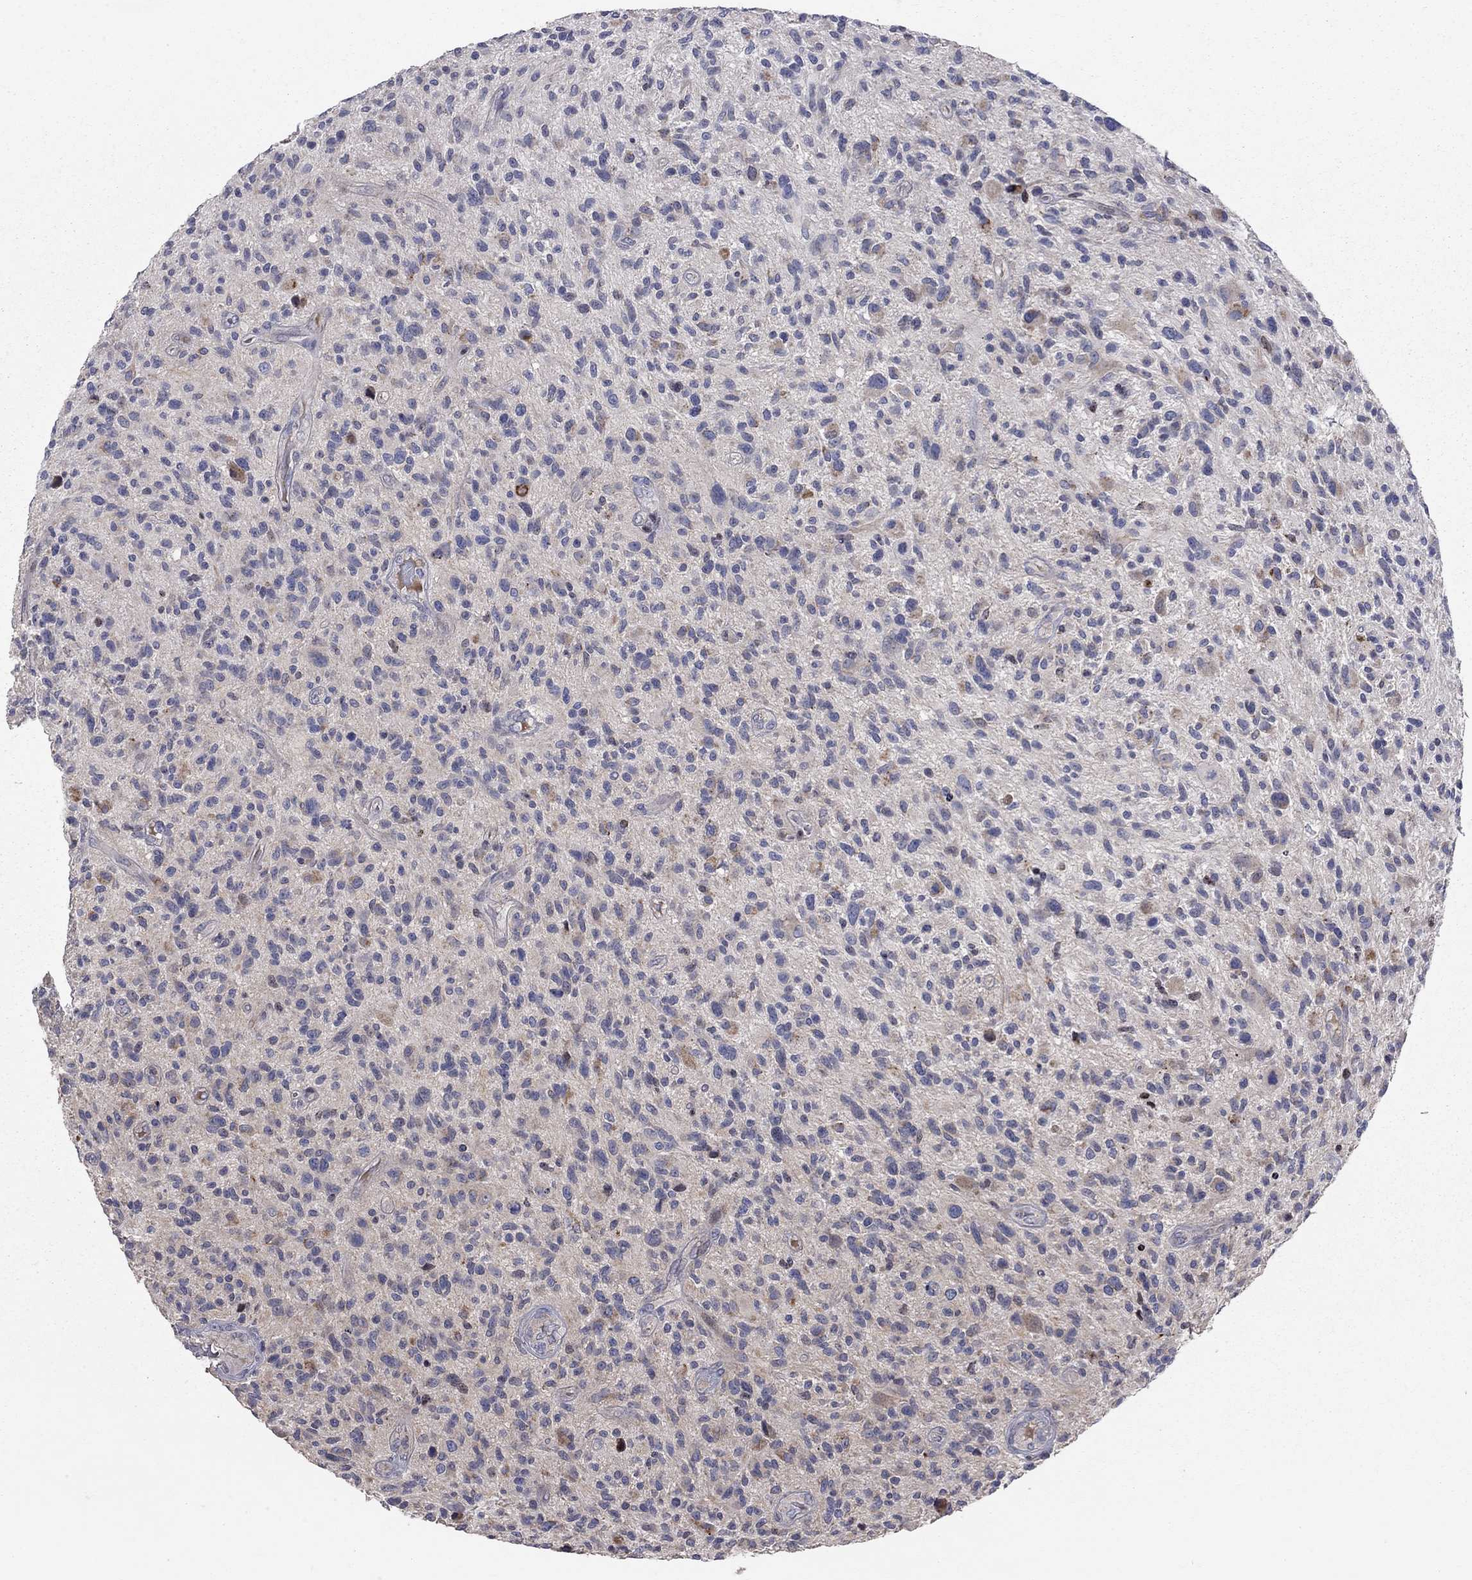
{"staining": {"intensity": "moderate", "quantity": "<25%", "location": "cytoplasmic/membranous"}, "tissue": "glioma", "cell_type": "Tumor cells", "image_type": "cancer", "snomed": [{"axis": "morphology", "description": "Glioma, malignant, High grade"}, {"axis": "topography", "description": "Brain"}], "caption": "This is an image of immunohistochemistry staining of malignant high-grade glioma, which shows moderate staining in the cytoplasmic/membranous of tumor cells.", "gene": "ERN2", "patient": {"sex": "male", "age": 47}}